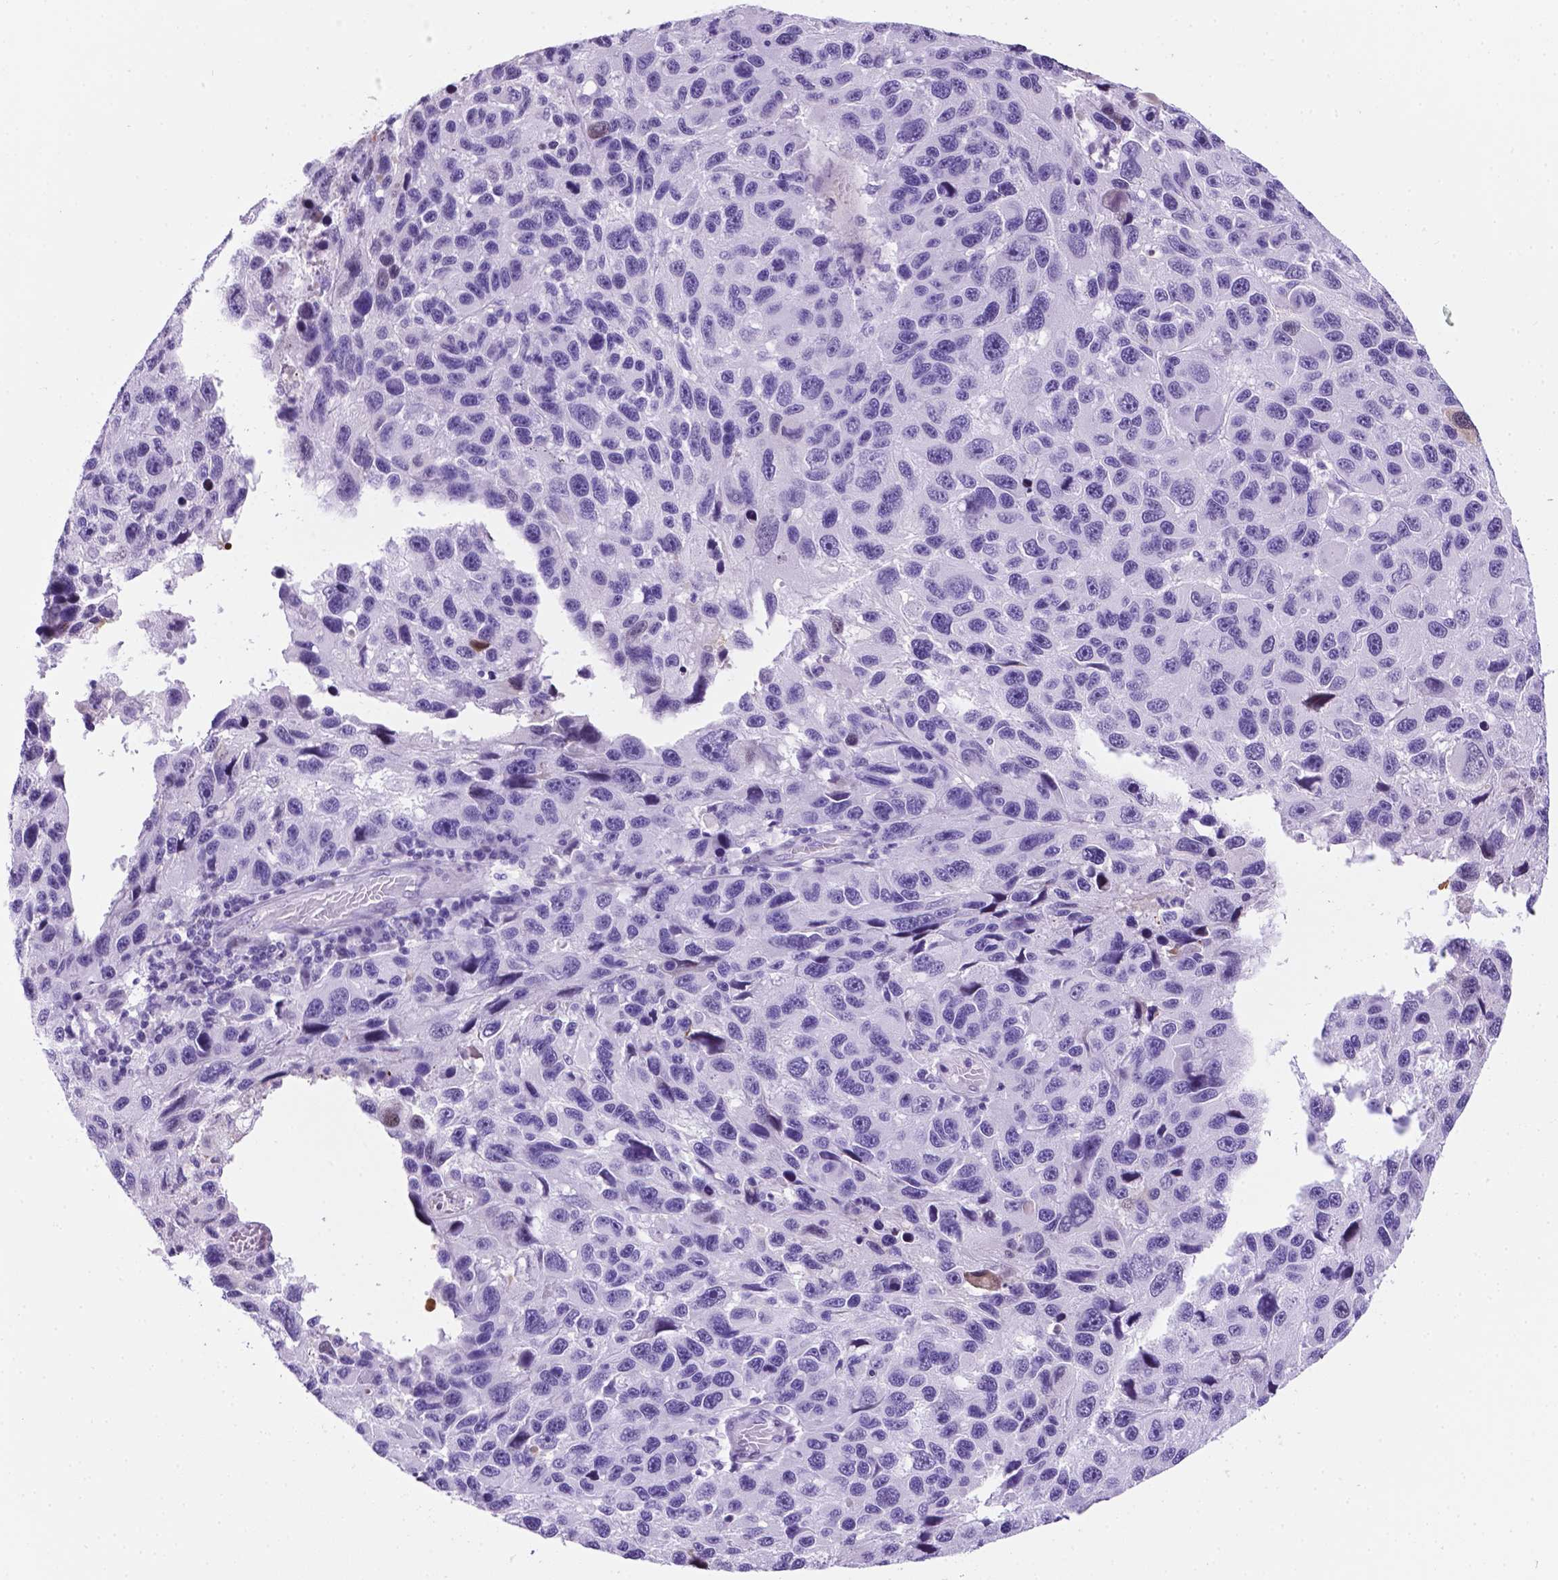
{"staining": {"intensity": "negative", "quantity": "none", "location": "none"}, "tissue": "melanoma", "cell_type": "Tumor cells", "image_type": "cancer", "snomed": [{"axis": "morphology", "description": "Malignant melanoma, NOS"}, {"axis": "topography", "description": "Skin"}], "caption": "A histopathology image of malignant melanoma stained for a protein displays no brown staining in tumor cells.", "gene": "C17orf107", "patient": {"sex": "male", "age": 53}}